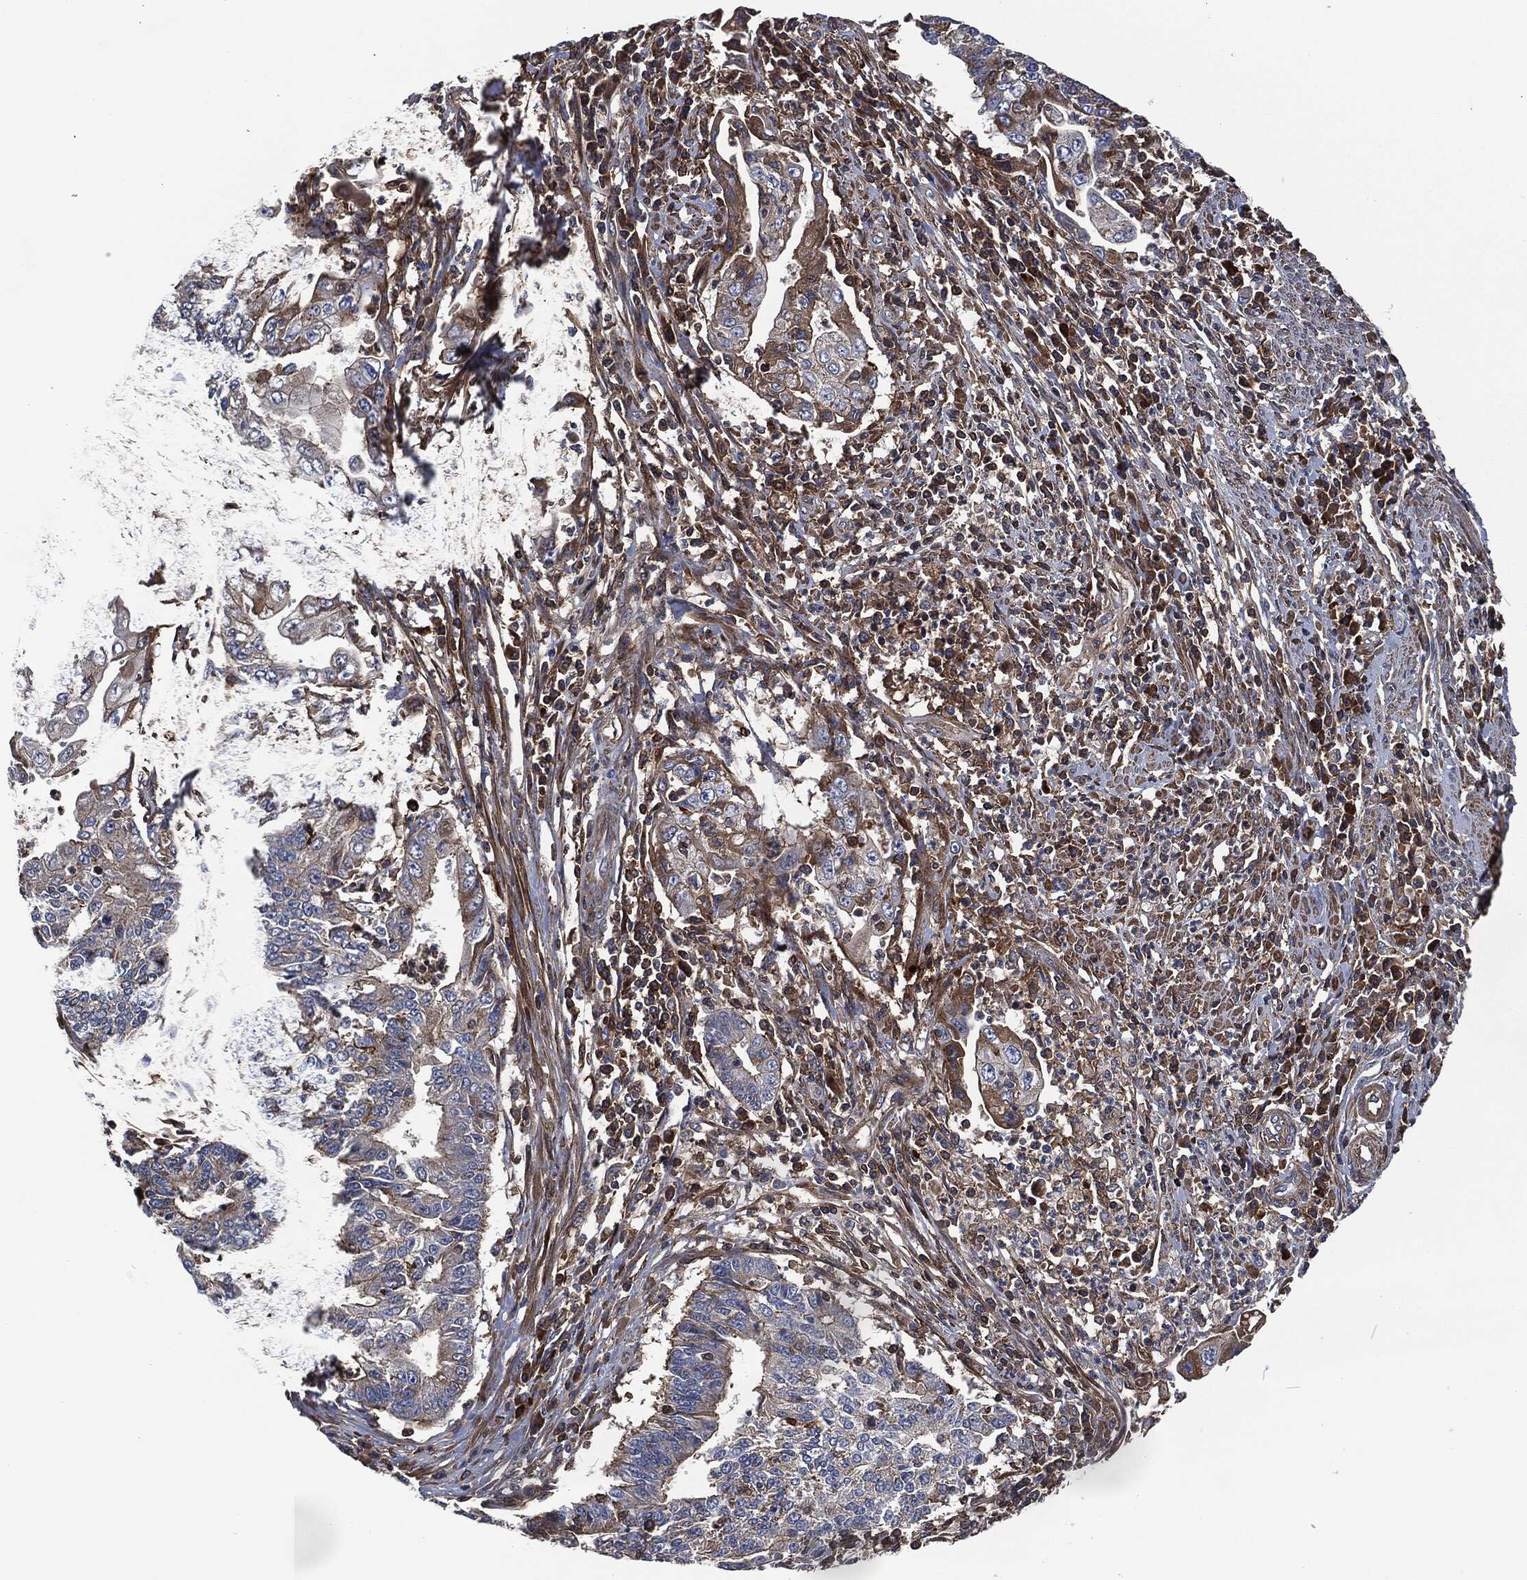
{"staining": {"intensity": "moderate", "quantity": "<25%", "location": "cytoplasmic/membranous"}, "tissue": "endometrial cancer", "cell_type": "Tumor cells", "image_type": "cancer", "snomed": [{"axis": "morphology", "description": "Adenocarcinoma, NOS"}, {"axis": "topography", "description": "Uterus"}, {"axis": "topography", "description": "Endometrium"}], "caption": "High-magnification brightfield microscopy of endometrial cancer stained with DAB (3,3'-diaminobenzidine) (brown) and counterstained with hematoxylin (blue). tumor cells exhibit moderate cytoplasmic/membranous positivity is present in approximately<25% of cells.", "gene": "LGALS9", "patient": {"sex": "female", "age": 54}}